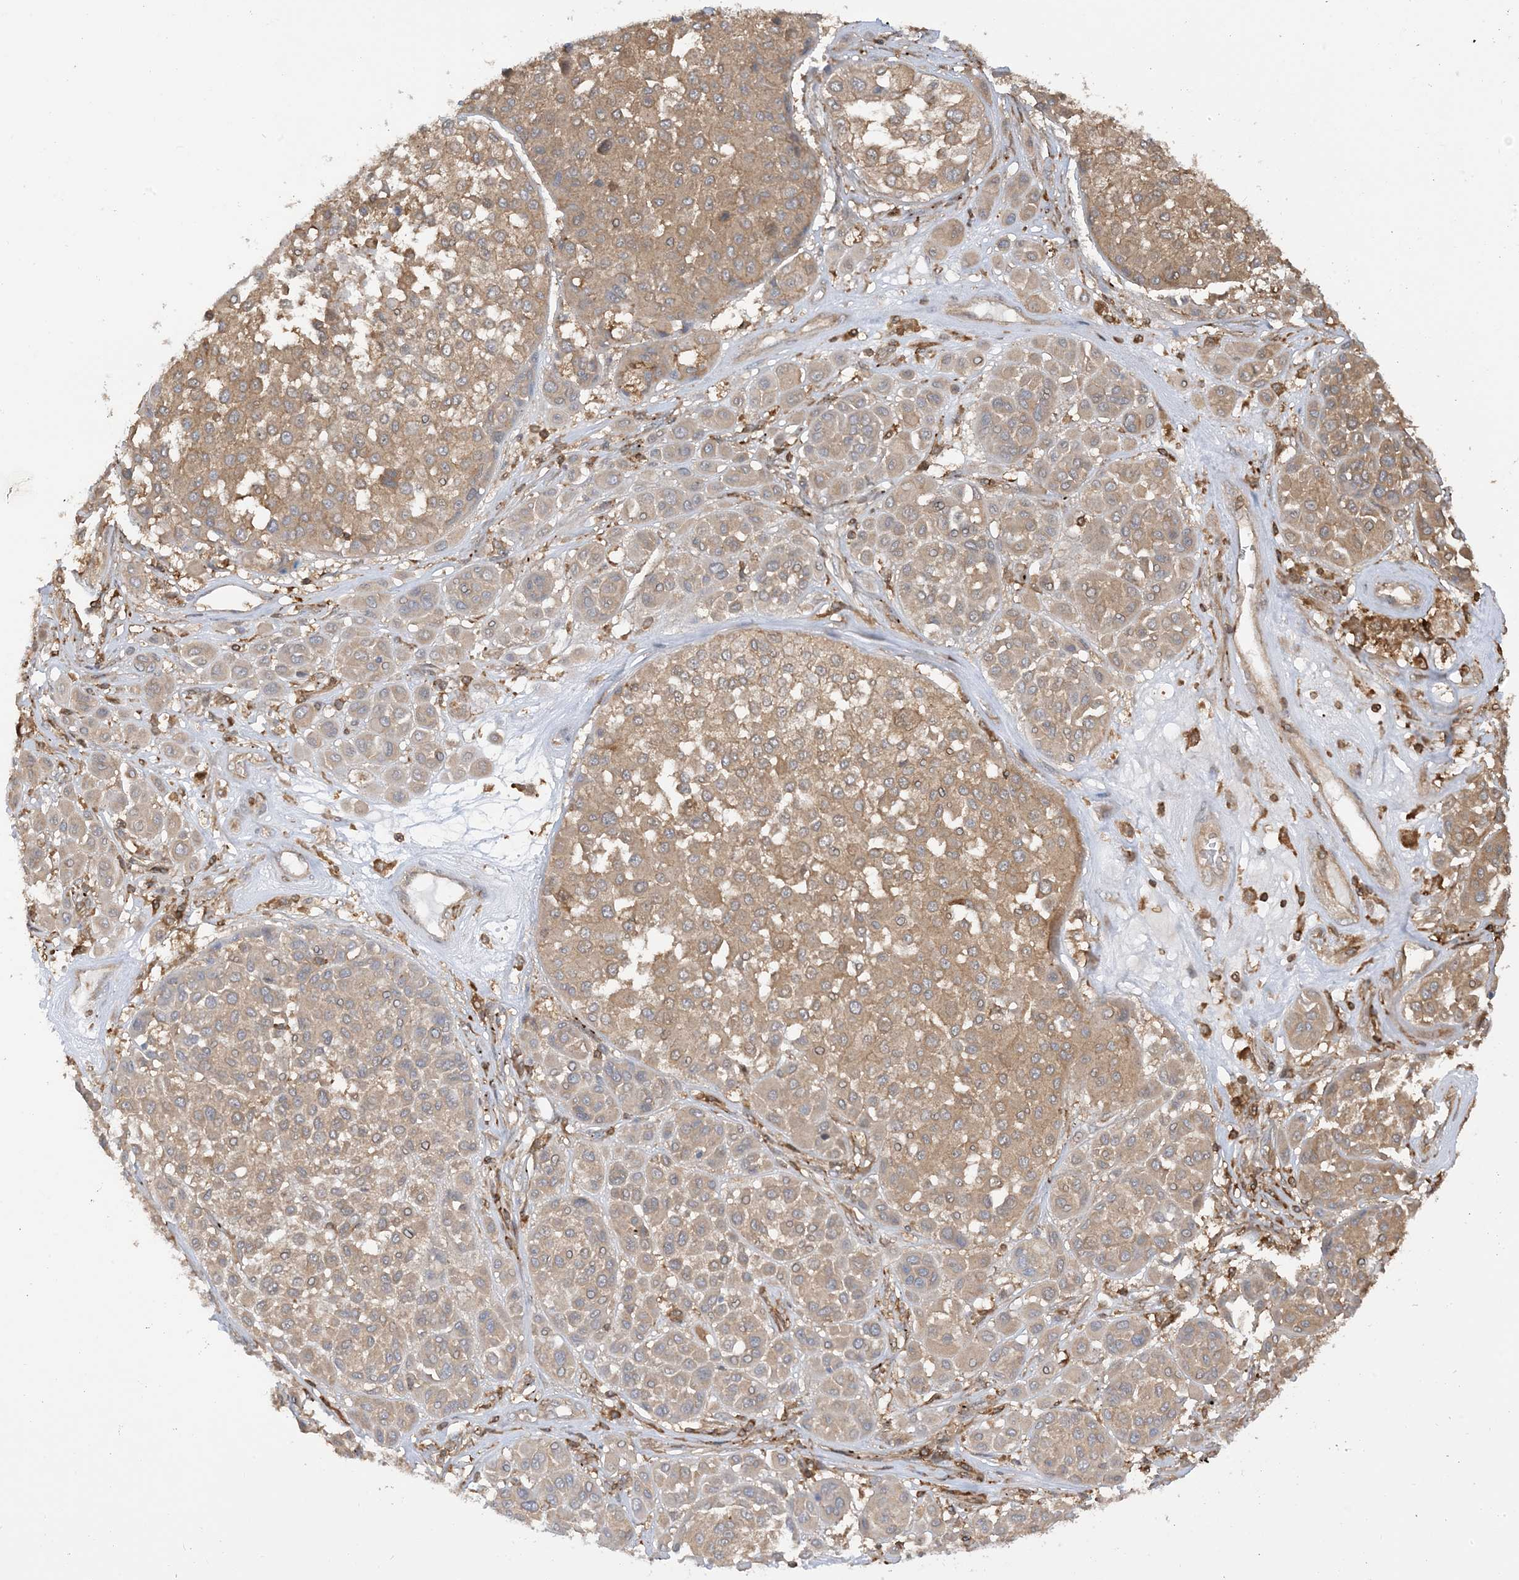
{"staining": {"intensity": "moderate", "quantity": ">75%", "location": "cytoplasmic/membranous"}, "tissue": "melanoma", "cell_type": "Tumor cells", "image_type": "cancer", "snomed": [{"axis": "morphology", "description": "Malignant melanoma, Metastatic site"}, {"axis": "topography", "description": "Soft tissue"}], "caption": "A micrograph showing moderate cytoplasmic/membranous expression in about >75% of tumor cells in malignant melanoma (metastatic site), as visualized by brown immunohistochemical staining.", "gene": "CAPZB", "patient": {"sex": "male", "age": 41}}